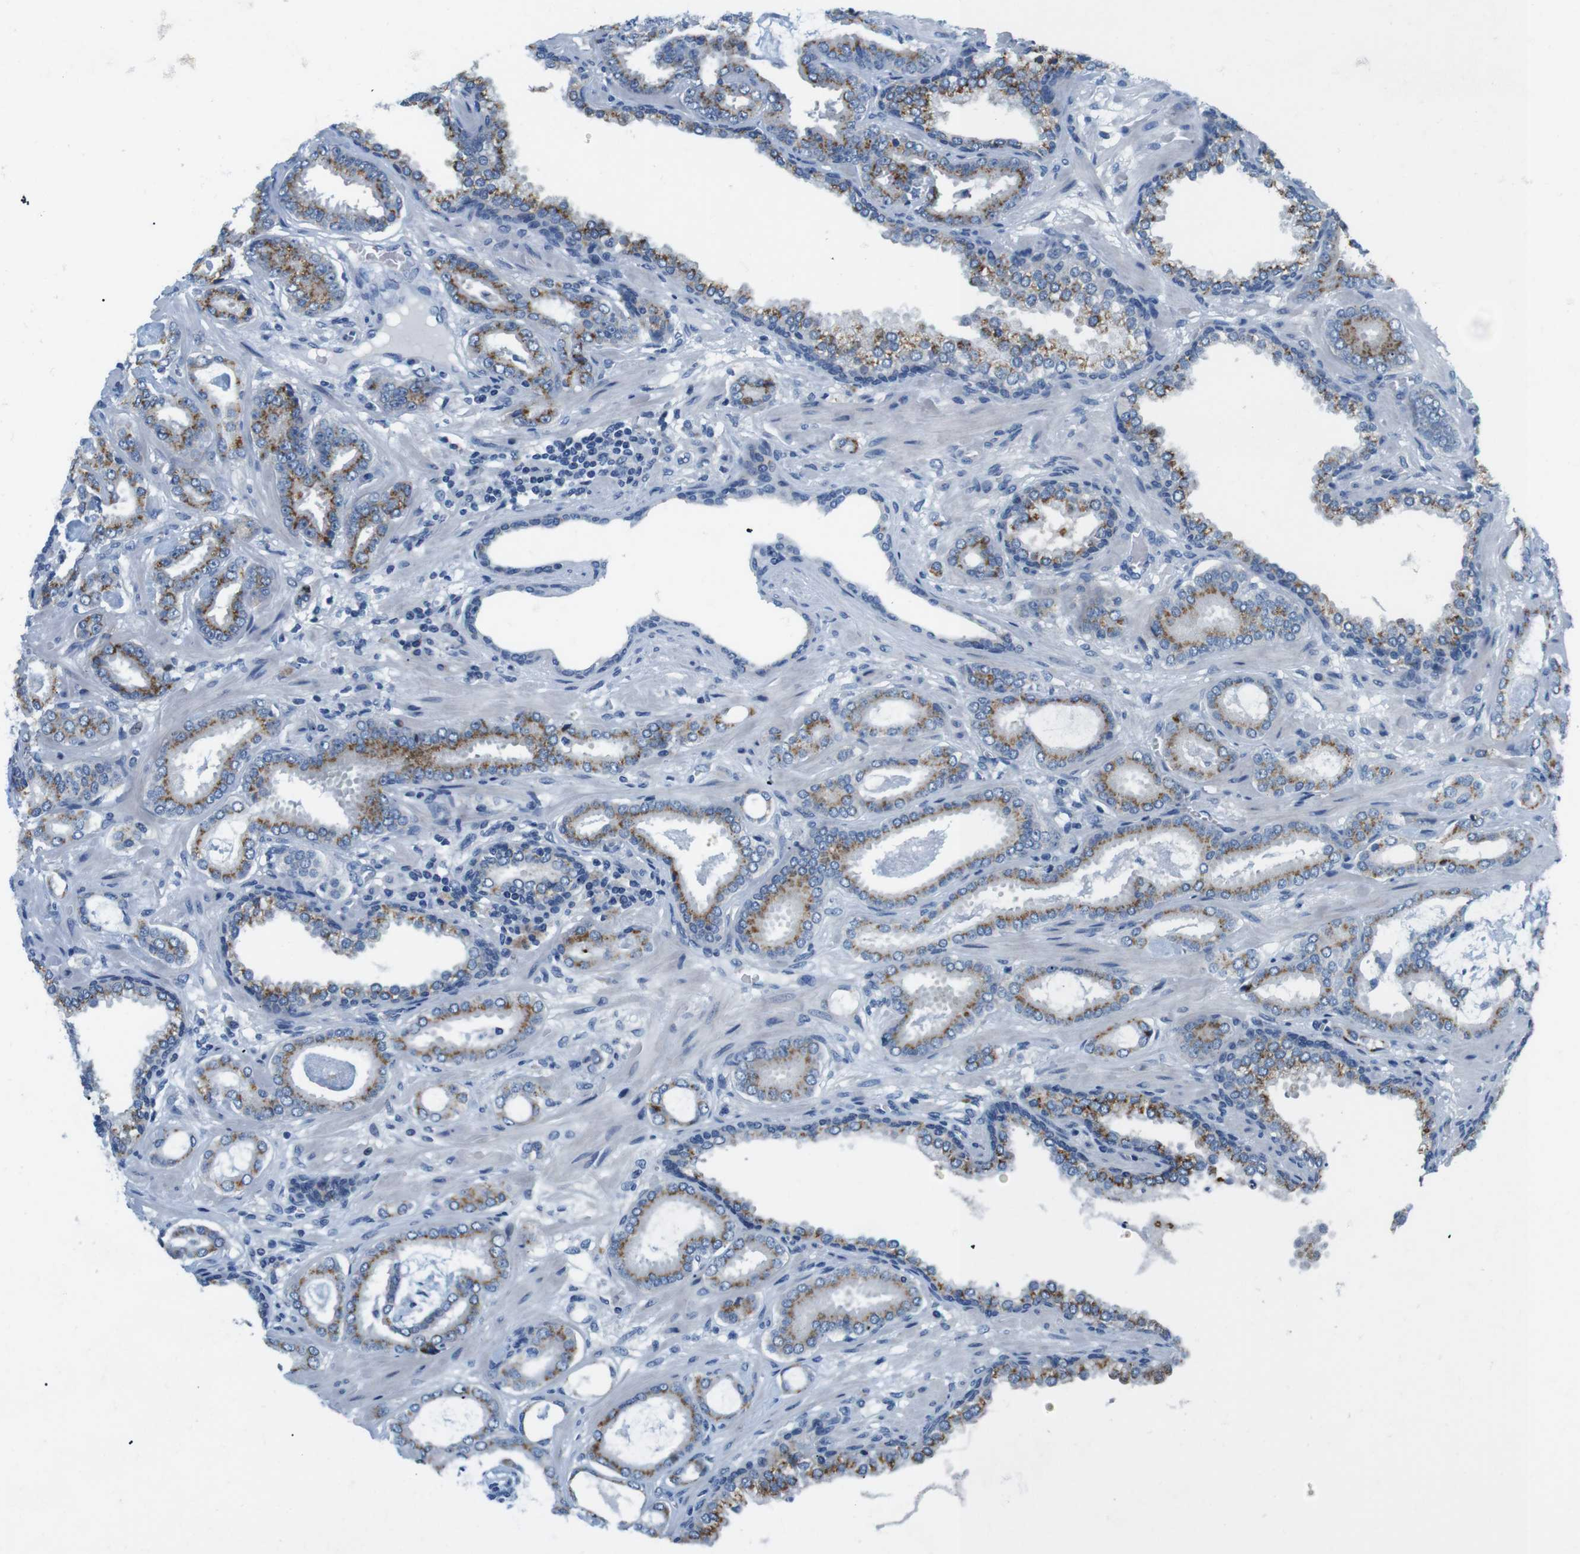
{"staining": {"intensity": "moderate", "quantity": ">75%", "location": "cytoplasmic/membranous"}, "tissue": "prostate cancer", "cell_type": "Tumor cells", "image_type": "cancer", "snomed": [{"axis": "morphology", "description": "Adenocarcinoma, Low grade"}, {"axis": "topography", "description": "Prostate"}], "caption": "A histopathology image of prostate cancer stained for a protein exhibits moderate cytoplasmic/membranous brown staining in tumor cells.", "gene": "GOLGA2", "patient": {"sex": "male", "age": 53}}